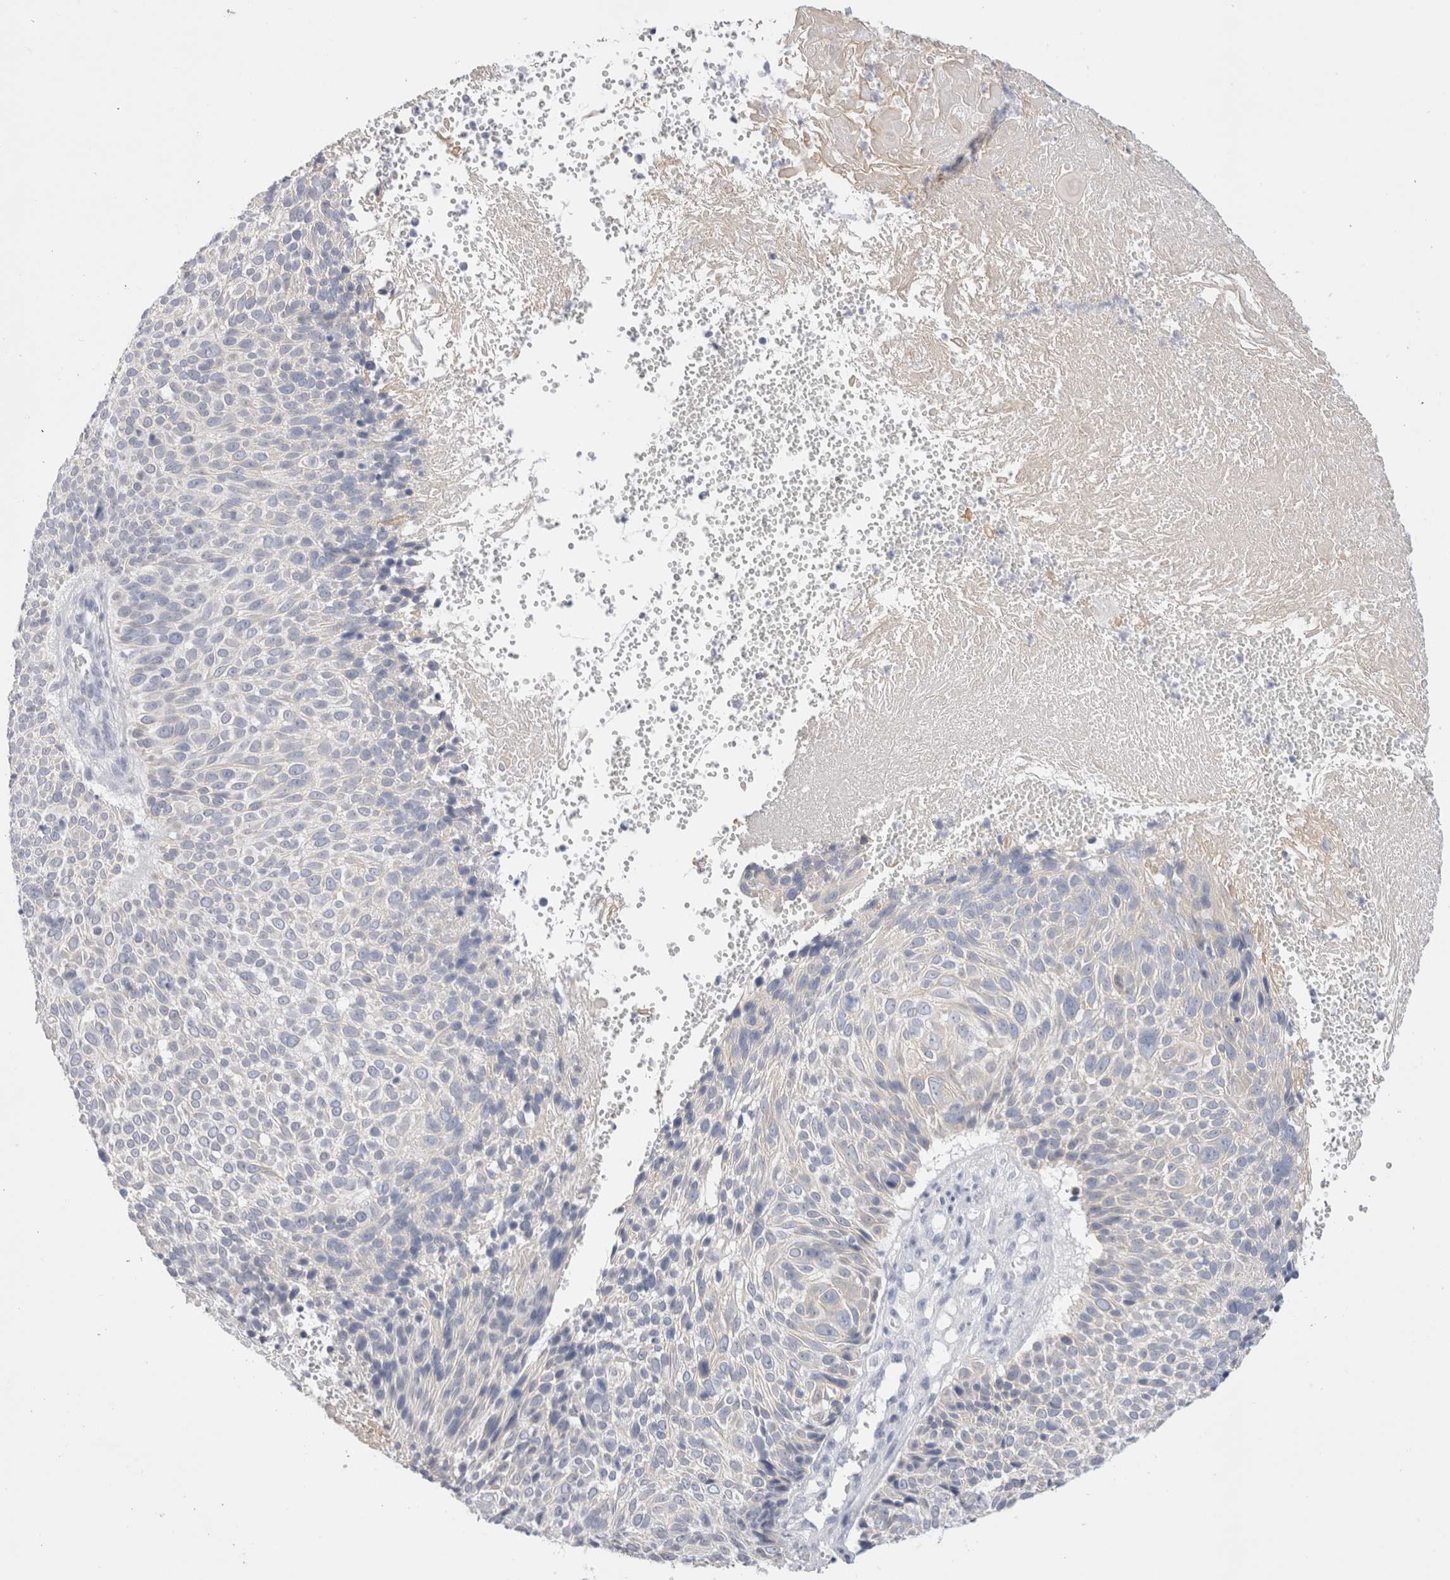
{"staining": {"intensity": "negative", "quantity": "none", "location": "none"}, "tissue": "cervical cancer", "cell_type": "Tumor cells", "image_type": "cancer", "snomed": [{"axis": "morphology", "description": "Squamous cell carcinoma, NOS"}, {"axis": "topography", "description": "Cervix"}], "caption": "High magnification brightfield microscopy of squamous cell carcinoma (cervical) stained with DAB (3,3'-diaminobenzidine) (brown) and counterstained with hematoxylin (blue): tumor cells show no significant positivity.", "gene": "MUC15", "patient": {"sex": "female", "age": 74}}